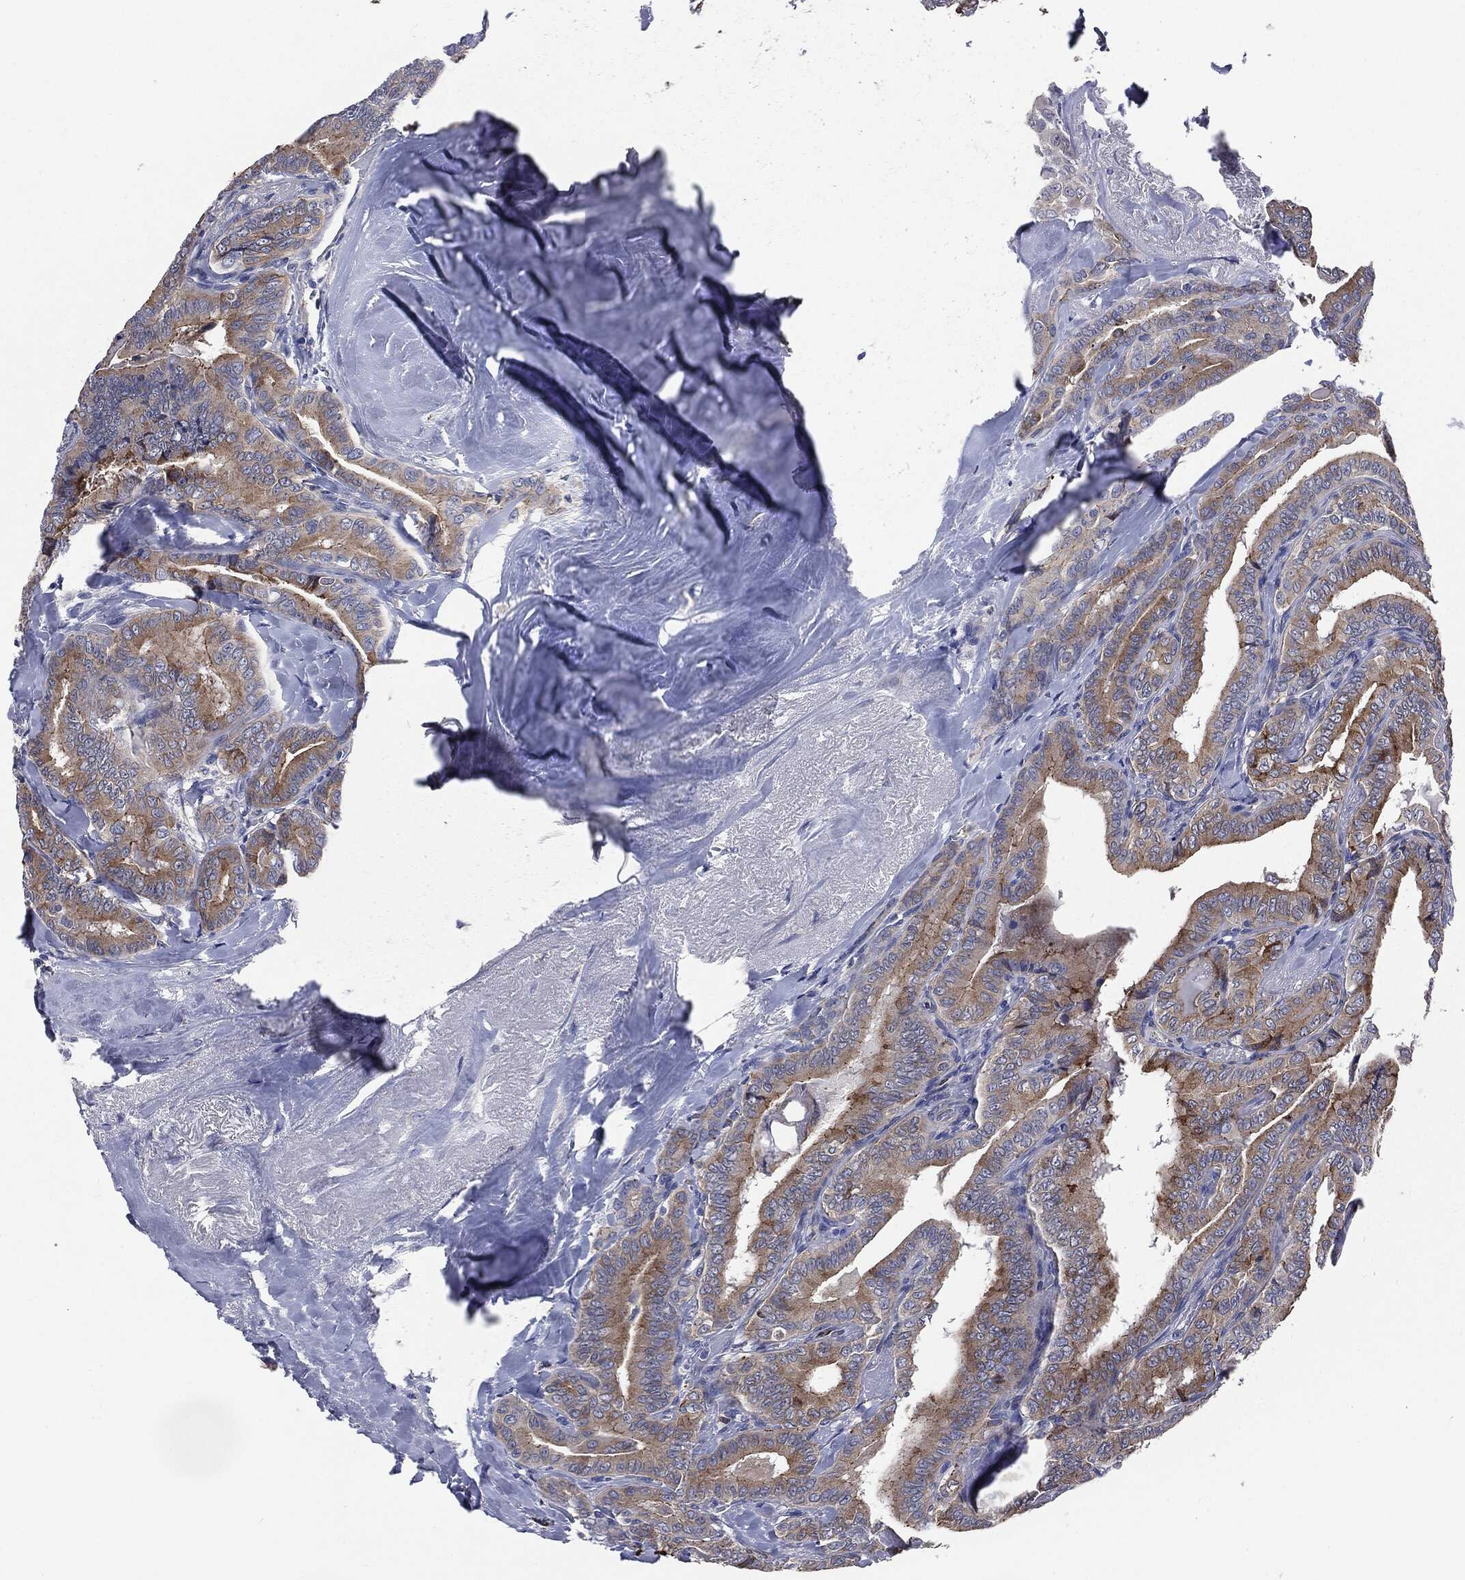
{"staining": {"intensity": "moderate", "quantity": ">75%", "location": "cytoplasmic/membranous"}, "tissue": "thyroid cancer", "cell_type": "Tumor cells", "image_type": "cancer", "snomed": [{"axis": "morphology", "description": "Papillary adenocarcinoma, NOS"}, {"axis": "topography", "description": "Thyroid gland"}], "caption": "Immunohistochemistry photomicrograph of neoplastic tissue: human thyroid cancer (papillary adenocarcinoma) stained using immunohistochemistry demonstrates medium levels of moderate protein expression localized specifically in the cytoplasmic/membranous of tumor cells, appearing as a cytoplasmic/membranous brown color.", "gene": "PTGS2", "patient": {"sex": "male", "age": 61}}